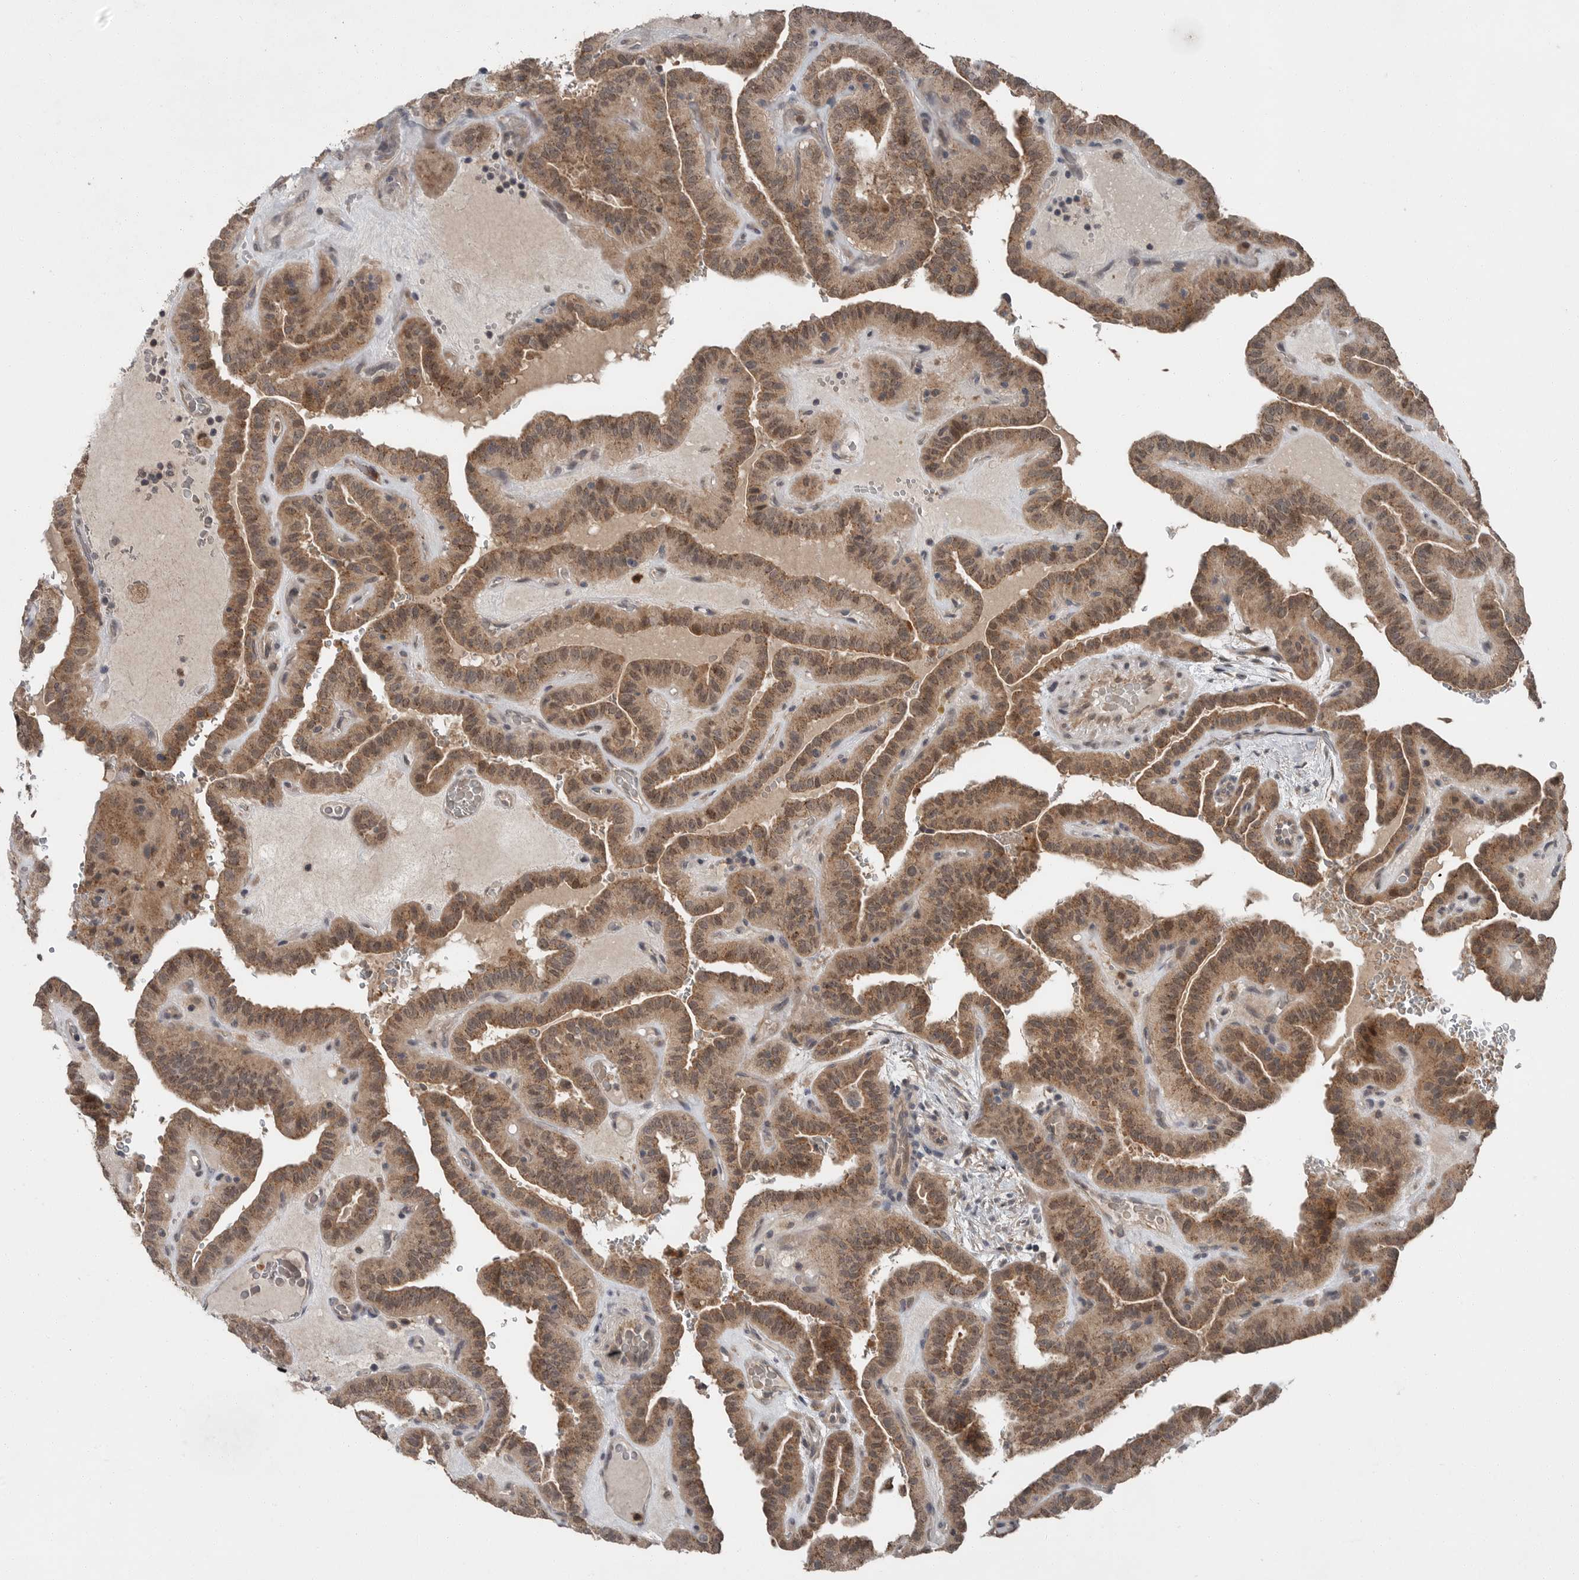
{"staining": {"intensity": "moderate", "quantity": ">75%", "location": "cytoplasmic/membranous"}, "tissue": "thyroid cancer", "cell_type": "Tumor cells", "image_type": "cancer", "snomed": [{"axis": "morphology", "description": "Papillary adenocarcinoma, NOS"}, {"axis": "topography", "description": "Thyroid gland"}], "caption": "Papillary adenocarcinoma (thyroid) stained for a protein (brown) displays moderate cytoplasmic/membranous positive positivity in approximately >75% of tumor cells.", "gene": "SCP2", "patient": {"sex": "male", "age": 77}}